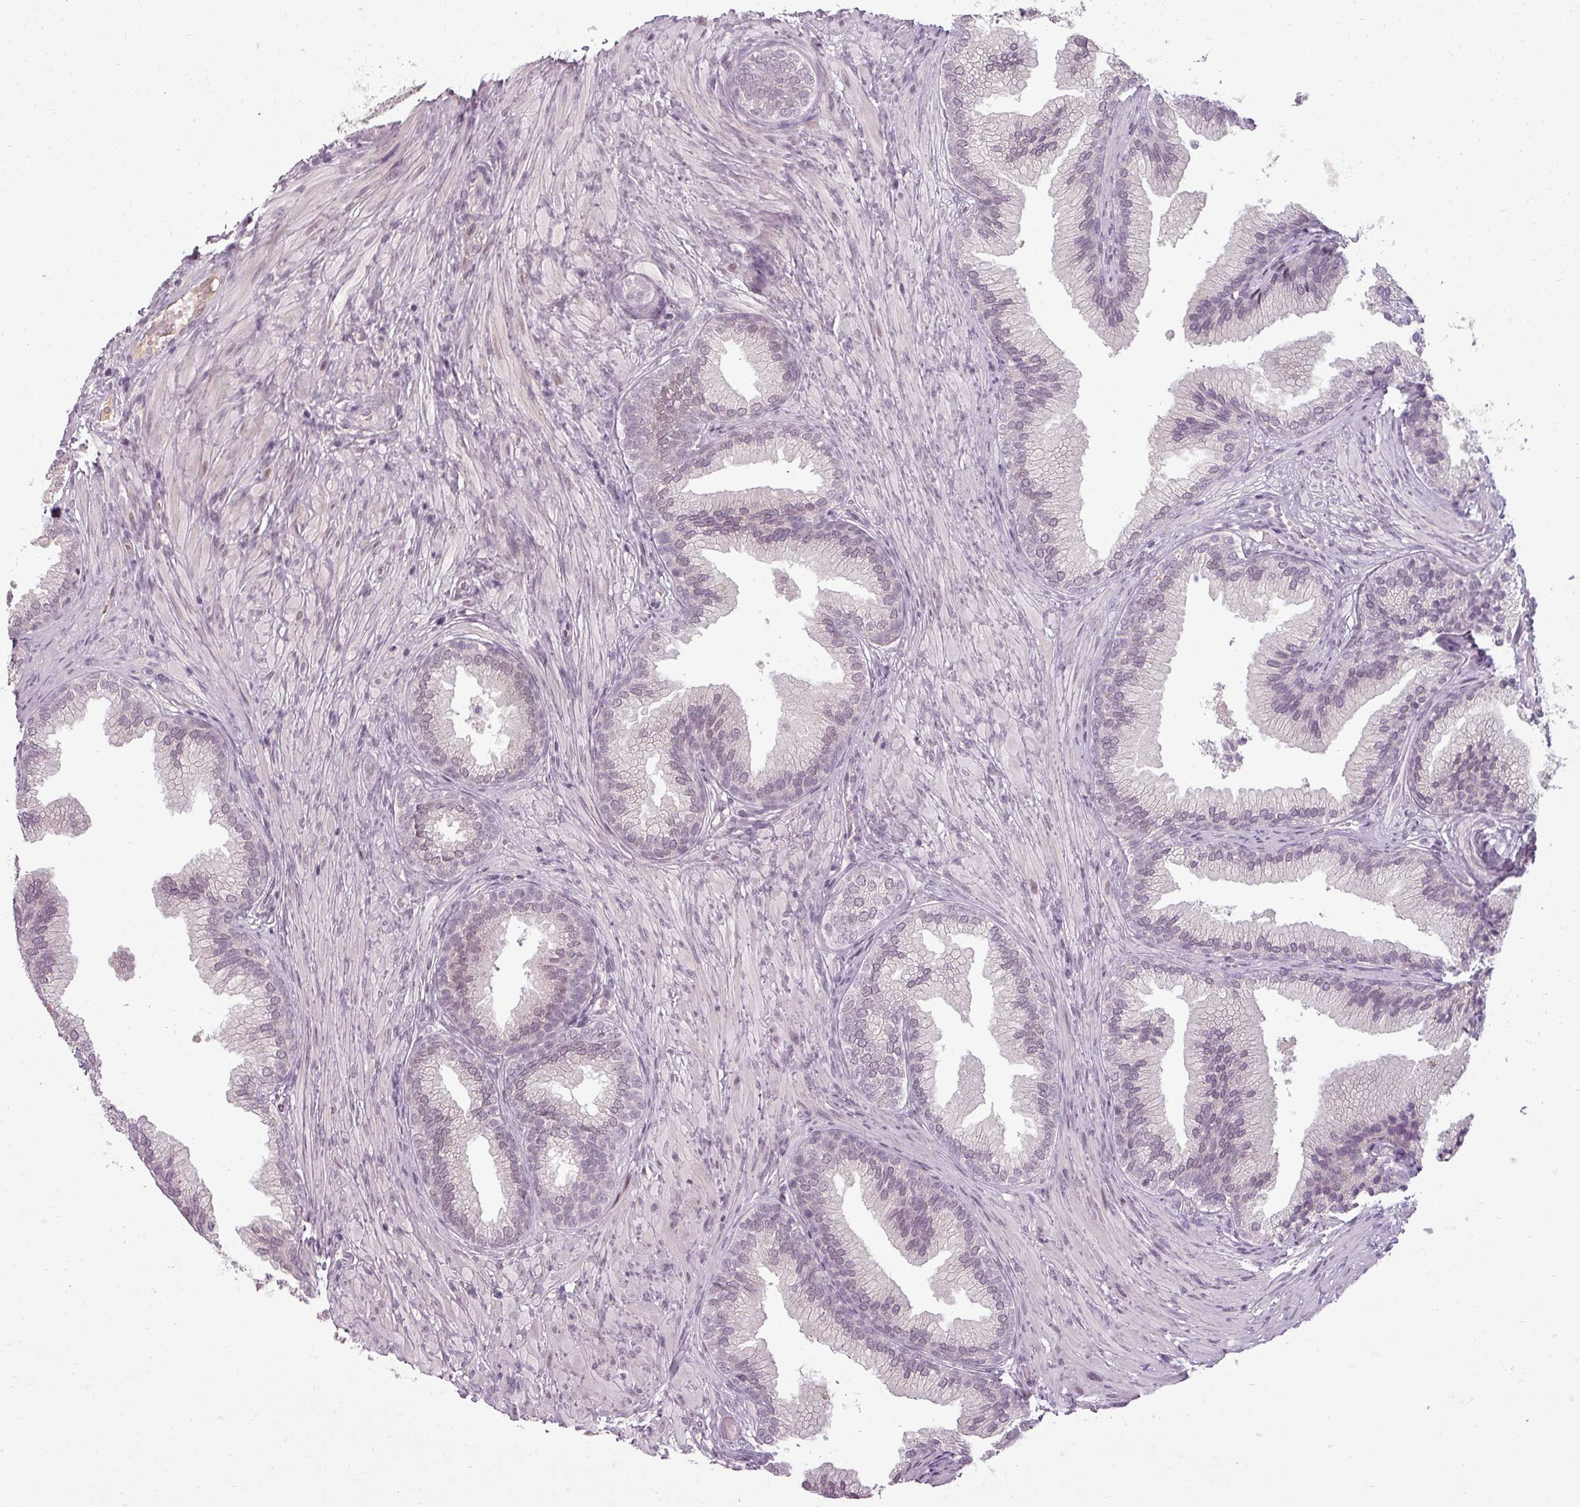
{"staining": {"intensity": "weak", "quantity": "25%-75%", "location": "nuclear"}, "tissue": "prostate", "cell_type": "Glandular cells", "image_type": "normal", "snomed": [{"axis": "morphology", "description": "Normal tissue, NOS"}, {"axis": "topography", "description": "Prostate"}], "caption": "Immunohistochemistry histopathology image of benign prostate: prostate stained using immunohistochemistry (IHC) exhibits low levels of weak protein expression localized specifically in the nuclear of glandular cells, appearing as a nuclear brown color.", "gene": "BCAS3", "patient": {"sex": "male", "age": 76}}